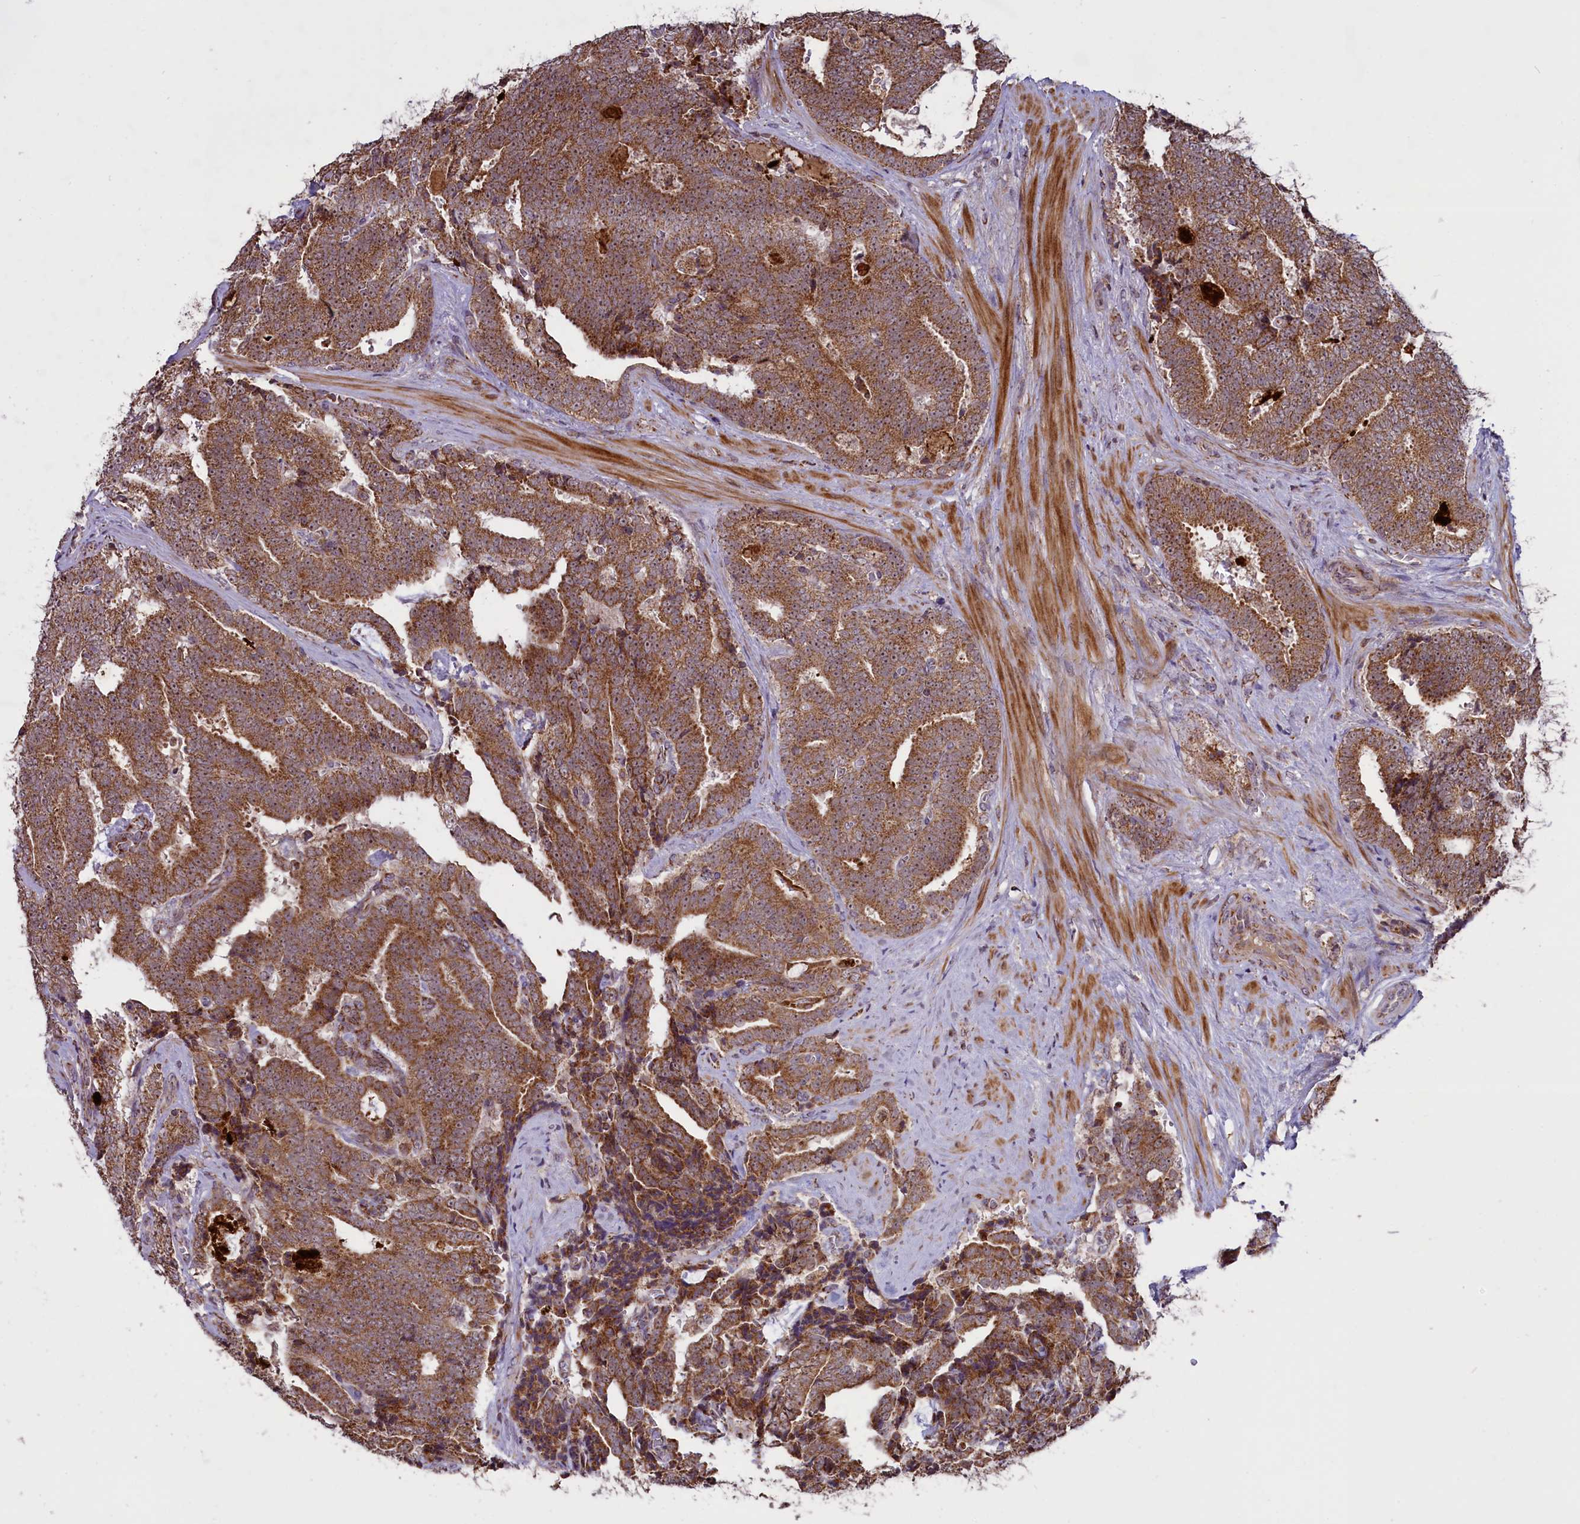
{"staining": {"intensity": "strong", "quantity": ">75%", "location": "cytoplasmic/membranous,nuclear"}, "tissue": "prostate cancer", "cell_type": "Tumor cells", "image_type": "cancer", "snomed": [{"axis": "morphology", "description": "Adenocarcinoma, High grade"}, {"axis": "topography", "description": "Prostate and seminal vesicle, NOS"}], "caption": "Strong cytoplasmic/membranous and nuclear positivity for a protein is present in approximately >75% of tumor cells of prostate cancer (high-grade adenocarcinoma) using immunohistochemistry (IHC).", "gene": "GLRX5", "patient": {"sex": "male", "age": 67}}